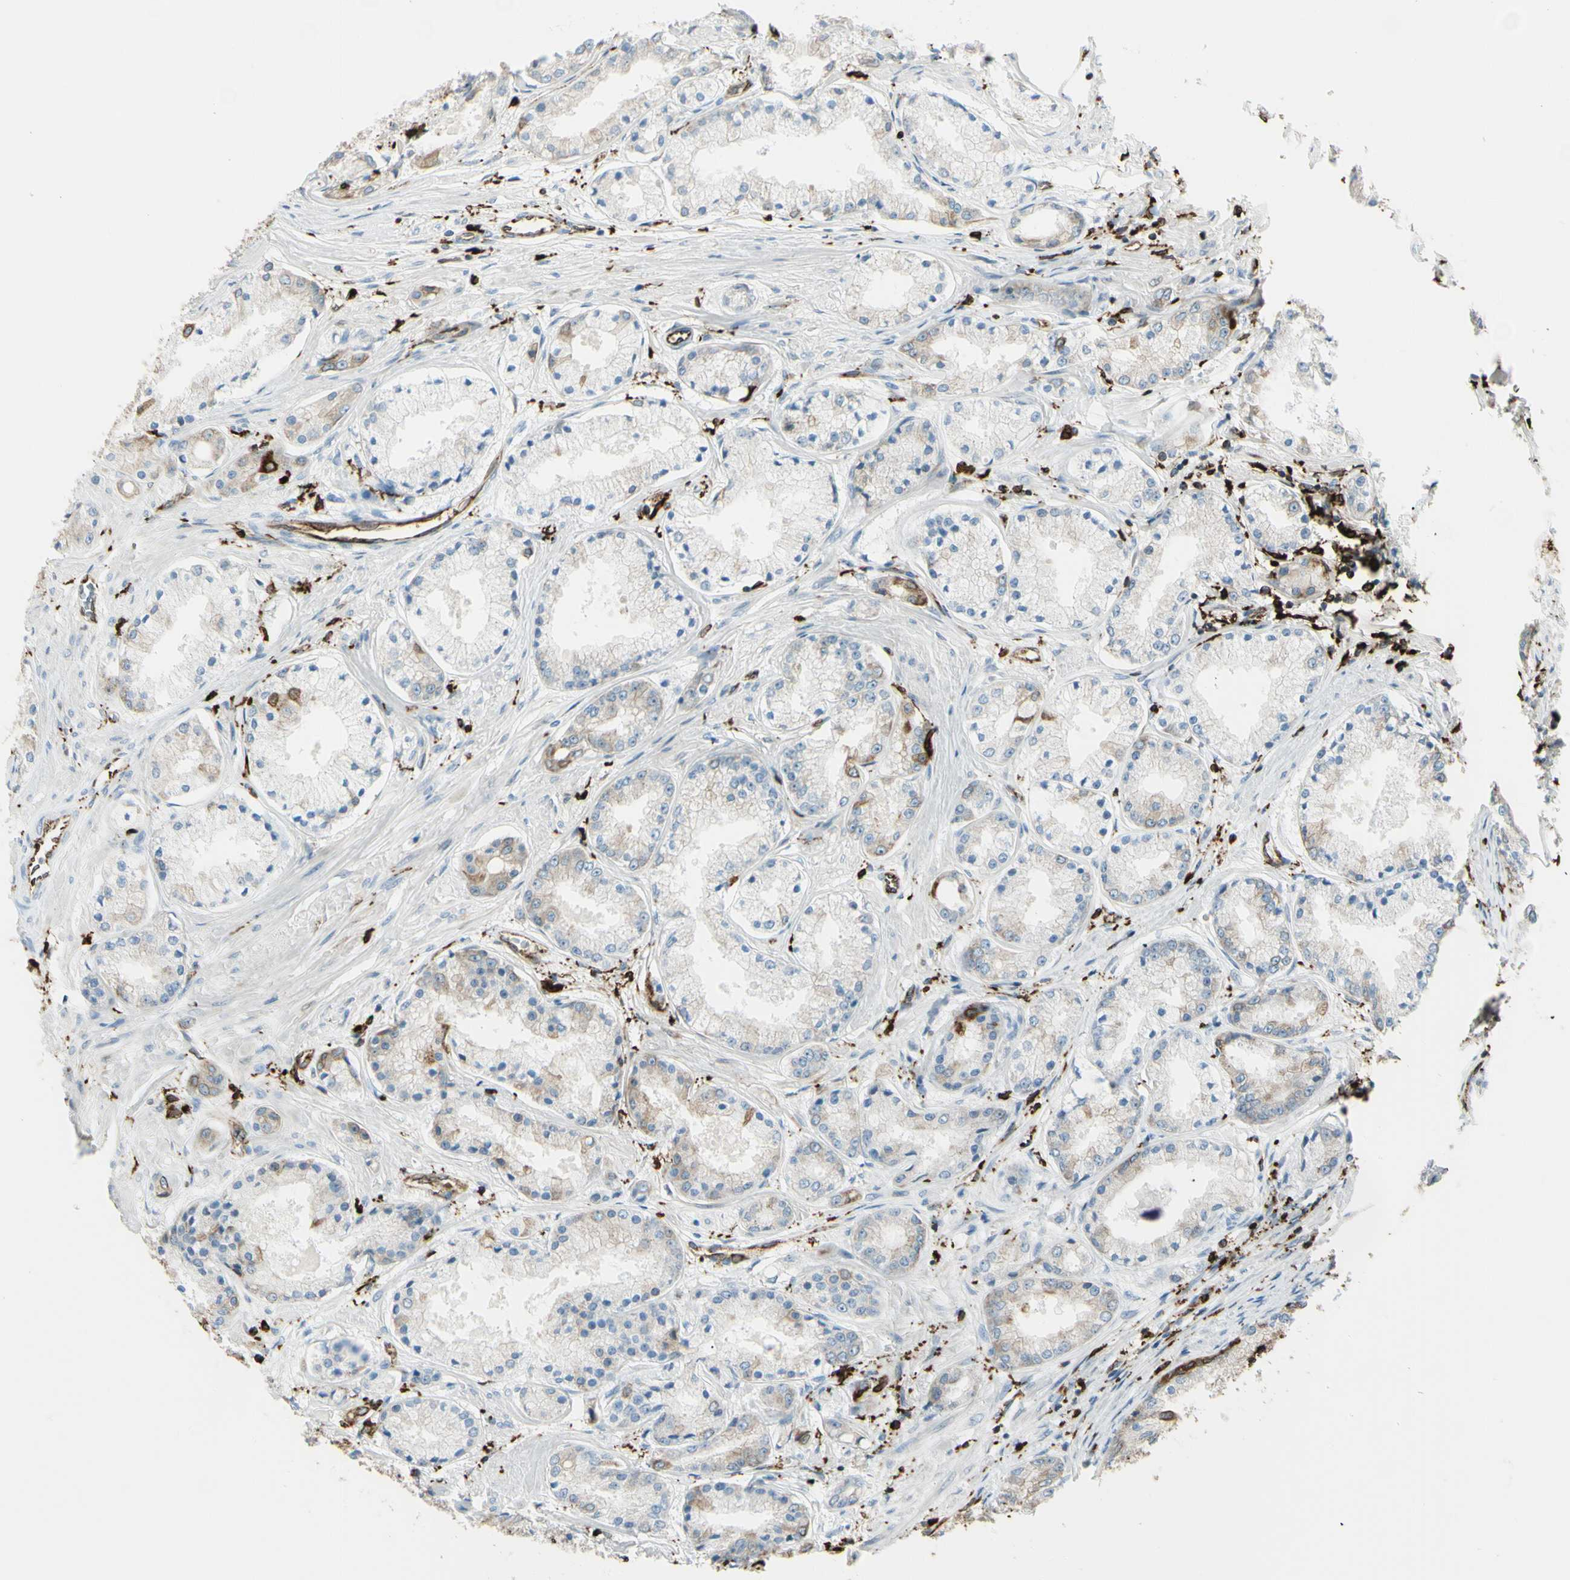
{"staining": {"intensity": "weak", "quantity": "25%-75%", "location": "cytoplasmic/membranous"}, "tissue": "prostate cancer", "cell_type": "Tumor cells", "image_type": "cancer", "snomed": [{"axis": "morphology", "description": "Adenocarcinoma, High grade"}, {"axis": "topography", "description": "Prostate"}], "caption": "IHC image of neoplastic tissue: human high-grade adenocarcinoma (prostate) stained using immunohistochemistry (IHC) exhibits low levels of weak protein expression localized specifically in the cytoplasmic/membranous of tumor cells, appearing as a cytoplasmic/membranous brown color.", "gene": "CD74", "patient": {"sex": "male", "age": 59}}